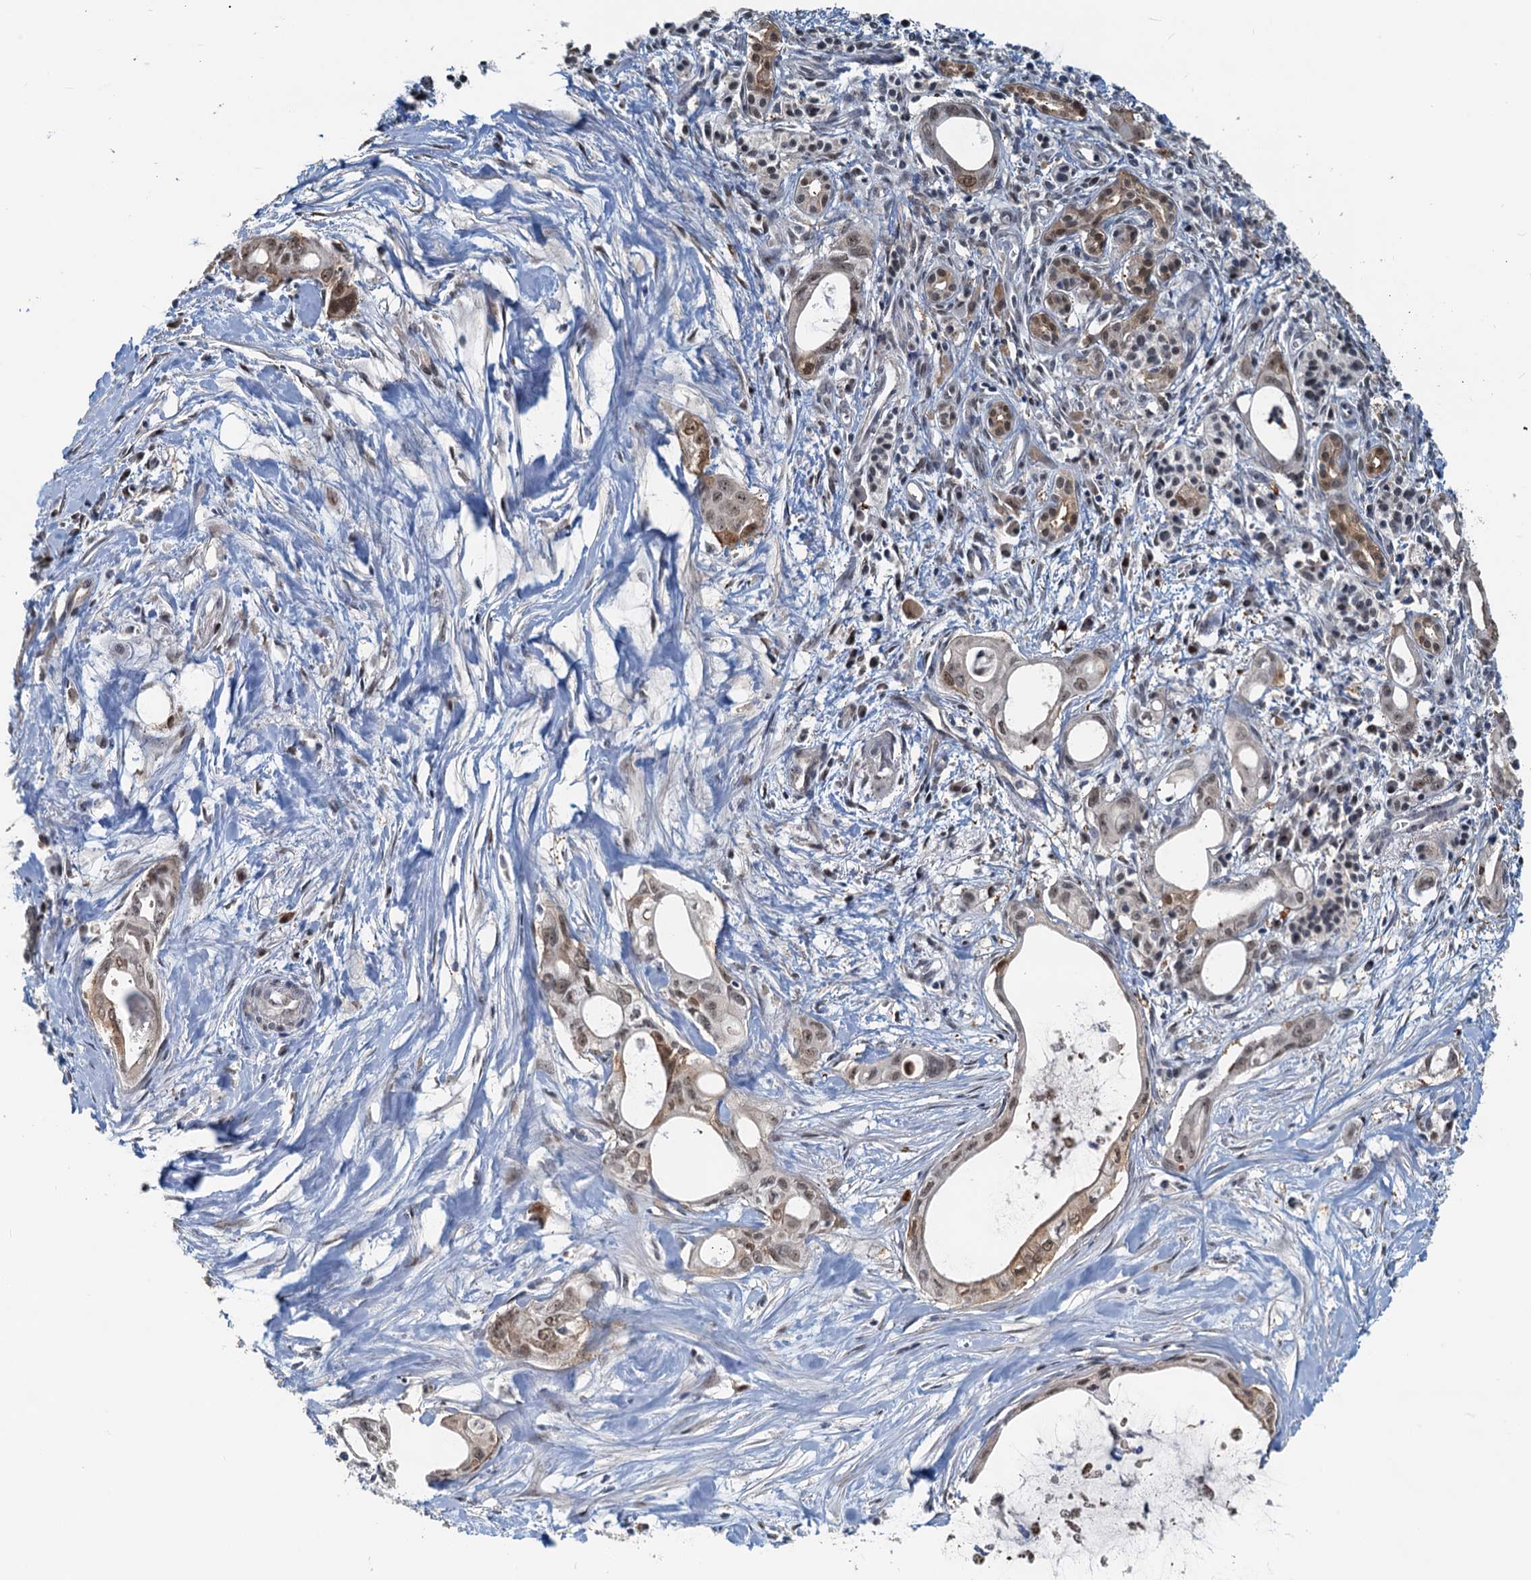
{"staining": {"intensity": "weak", "quantity": "25%-75%", "location": "nuclear"}, "tissue": "pancreatic cancer", "cell_type": "Tumor cells", "image_type": "cancer", "snomed": [{"axis": "morphology", "description": "Adenocarcinoma, NOS"}, {"axis": "topography", "description": "Pancreas"}], "caption": "Brown immunohistochemical staining in pancreatic cancer demonstrates weak nuclear expression in about 25%-75% of tumor cells.", "gene": "SPINDOC", "patient": {"sex": "male", "age": 72}}